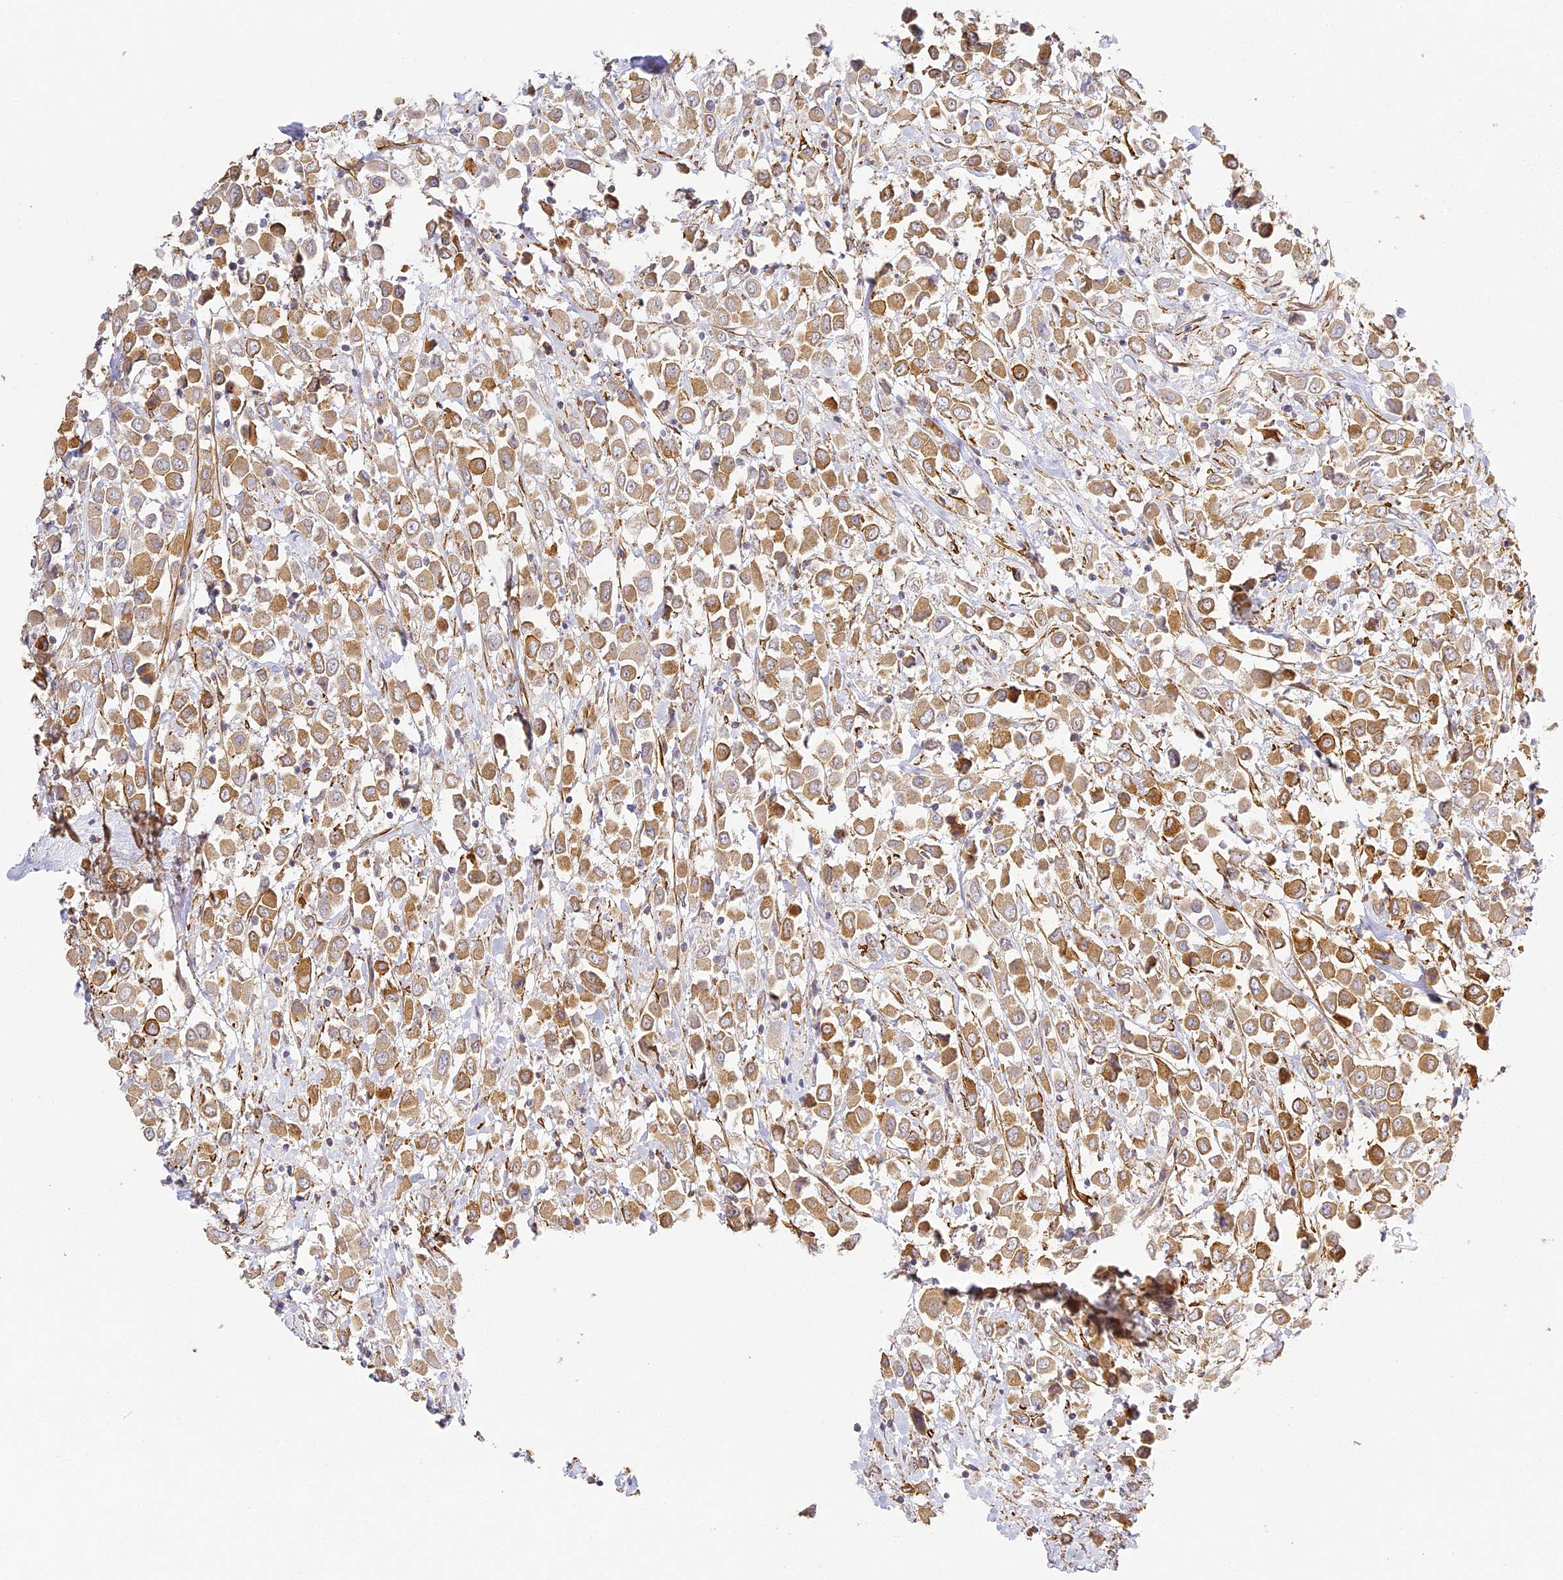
{"staining": {"intensity": "moderate", "quantity": ">75%", "location": "cytoplasmic/membranous"}, "tissue": "breast cancer", "cell_type": "Tumor cells", "image_type": "cancer", "snomed": [{"axis": "morphology", "description": "Duct carcinoma"}, {"axis": "topography", "description": "Breast"}], "caption": "The histopathology image shows staining of breast cancer (infiltrating ductal carcinoma), revealing moderate cytoplasmic/membranous protein staining (brown color) within tumor cells. Nuclei are stained in blue.", "gene": "MED28", "patient": {"sex": "female", "age": 61}}